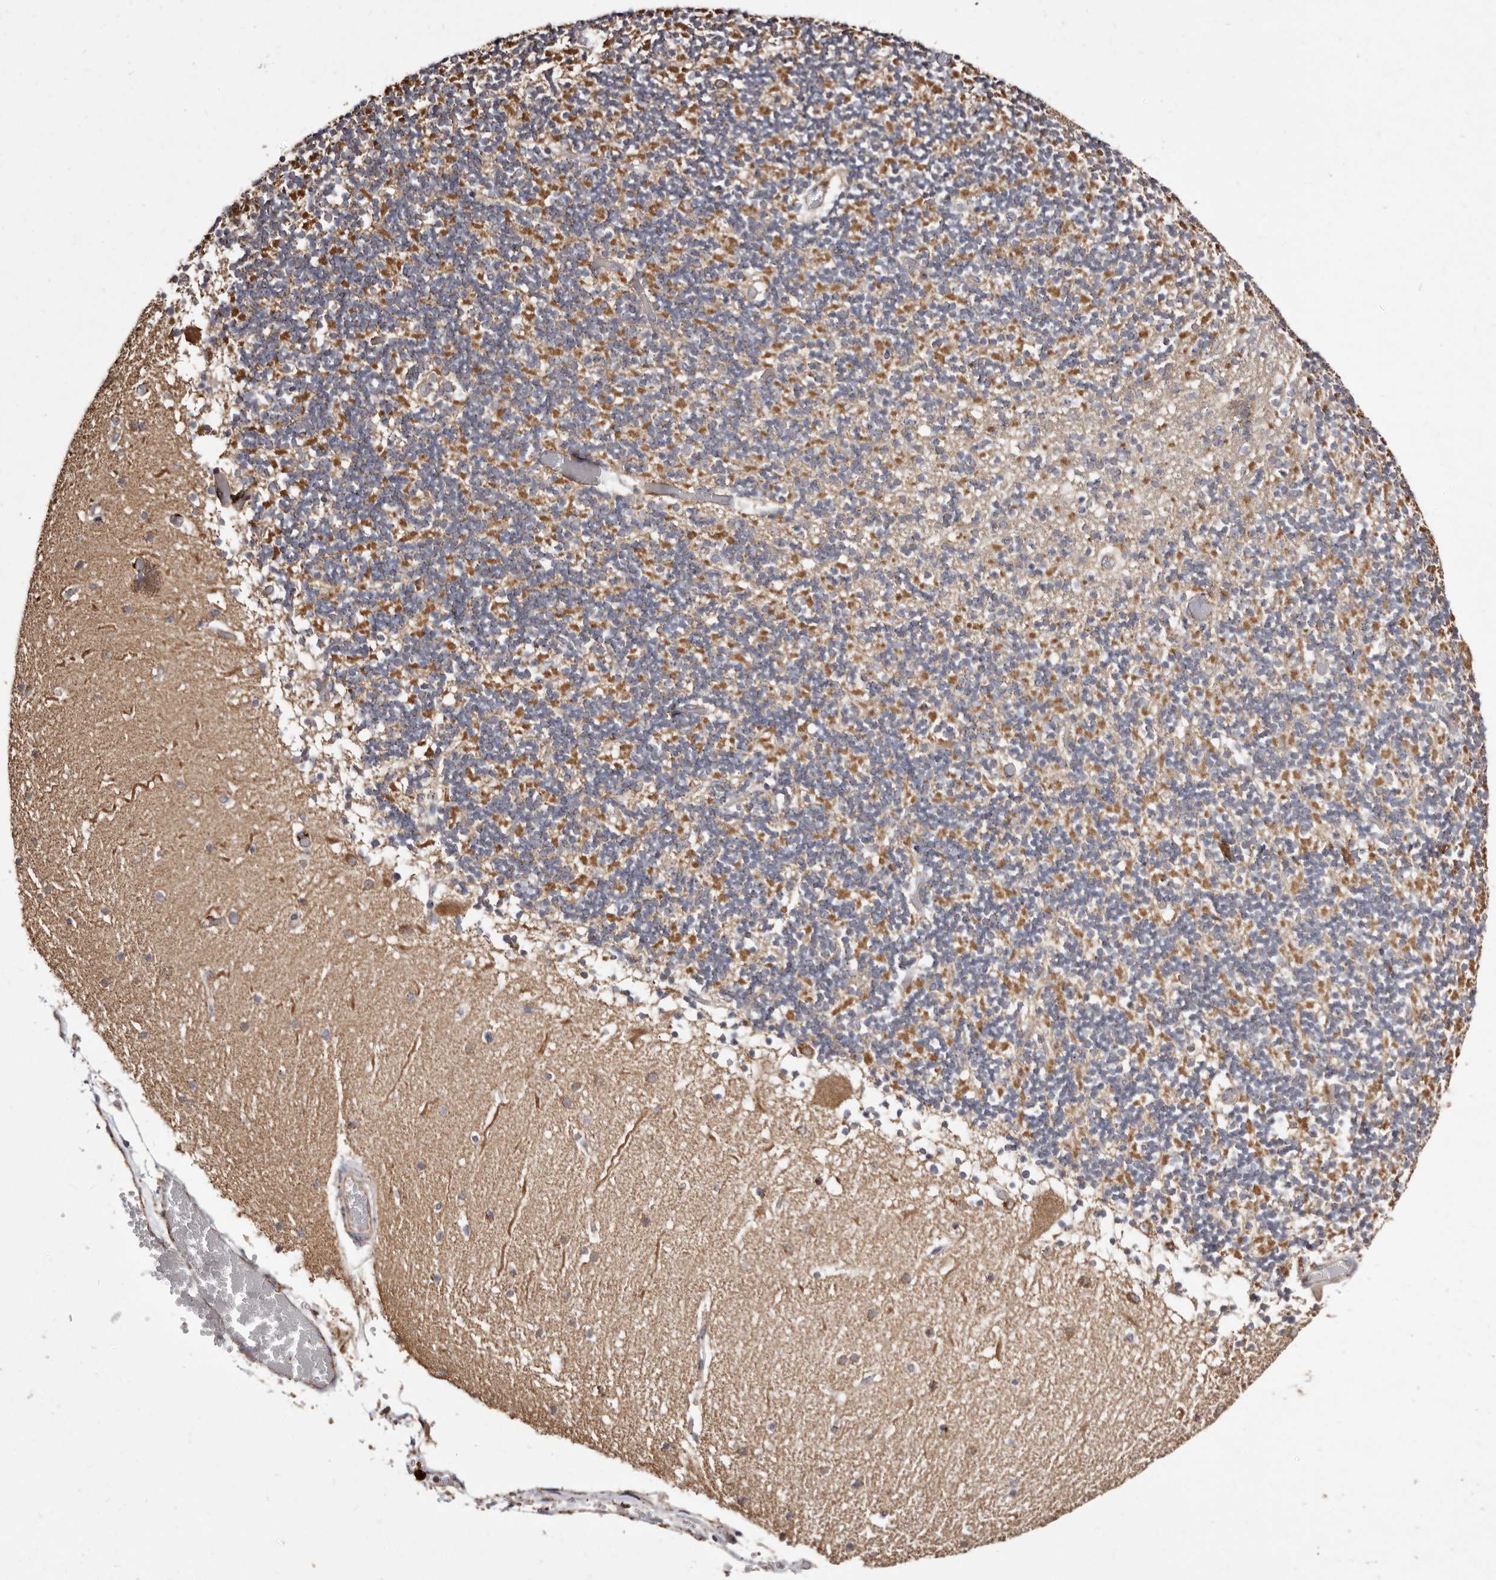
{"staining": {"intensity": "strong", "quantity": "25%-75%", "location": "cytoplasmic/membranous"}, "tissue": "cerebellum", "cell_type": "Cells in granular layer", "image_type": "normal", "snomed": [{"axis": "morphology", "description": "Normal tissue, NOS"}, {"axis": "topography", "description": "Cerebellum"}], "caption": "Immunohistochemistry (IHC) image of benign cerebellum stained for a protein (brown), which shows high levels of strong cytoplasmic/membranous positivity in approximately 25%-75% of cells in granular layer.", "gene": "LUZP1", "patient": {"sex": "female", "age": 28}}